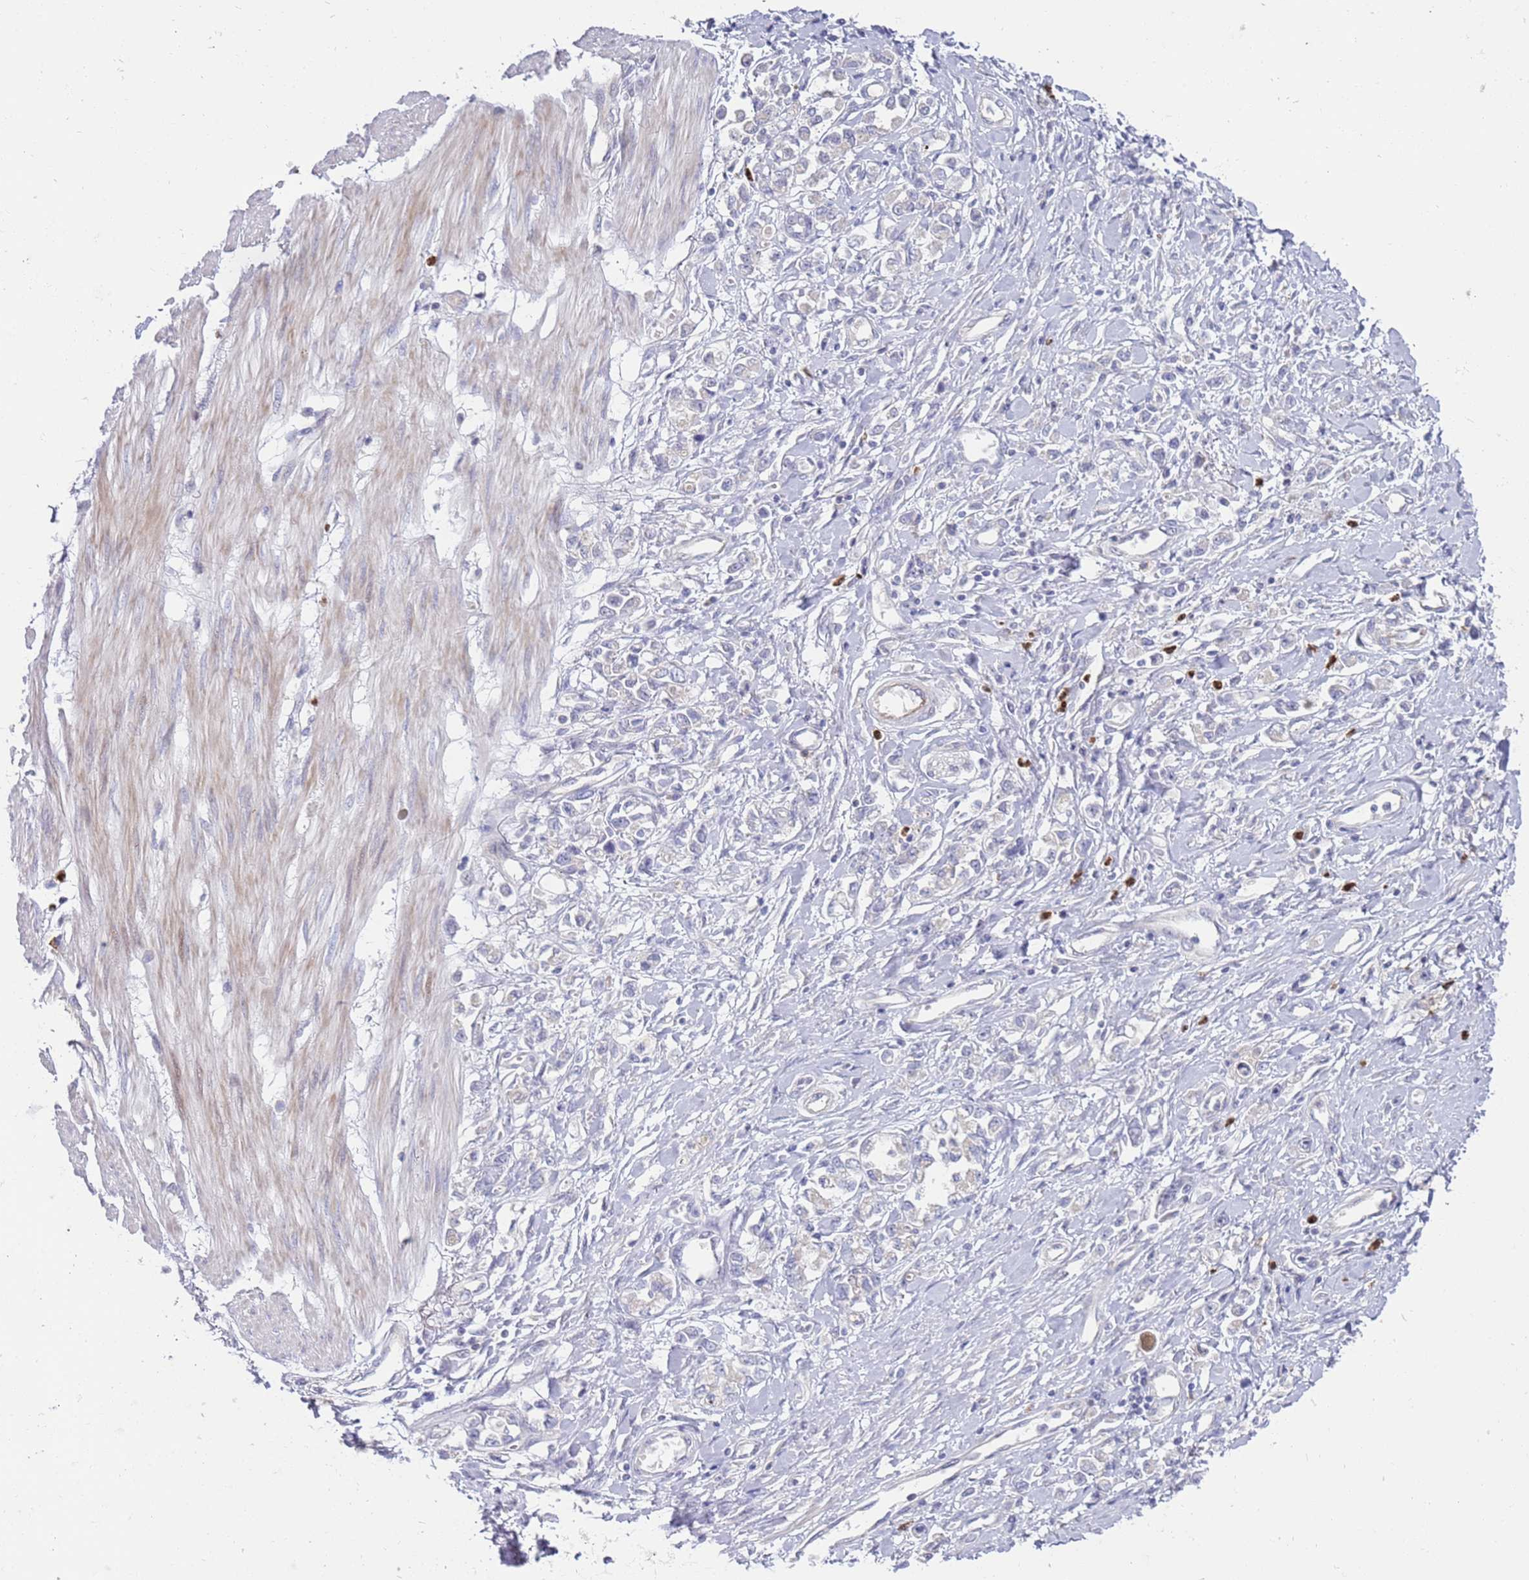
{"staining": {"intensity": "negative", "quantity": "none", "location": "none"}, "tissue": "stomach cancer", "cell_type": "Tumor cells", "image_type": "cancer", "snomed": [{"axis": "morphology", "description": "Adenocarcinoma, NOS"}, {"axis": "topography", "description": "Stomach"}], "caption": "DAB (3,3'-diaminobenzidine) immunohistochemical staining of adenocarcinoma (stomach) displays no significant positivity in tumor cells.", "gene": "STK25", "patient": {"sex": "female", "age": 76}}